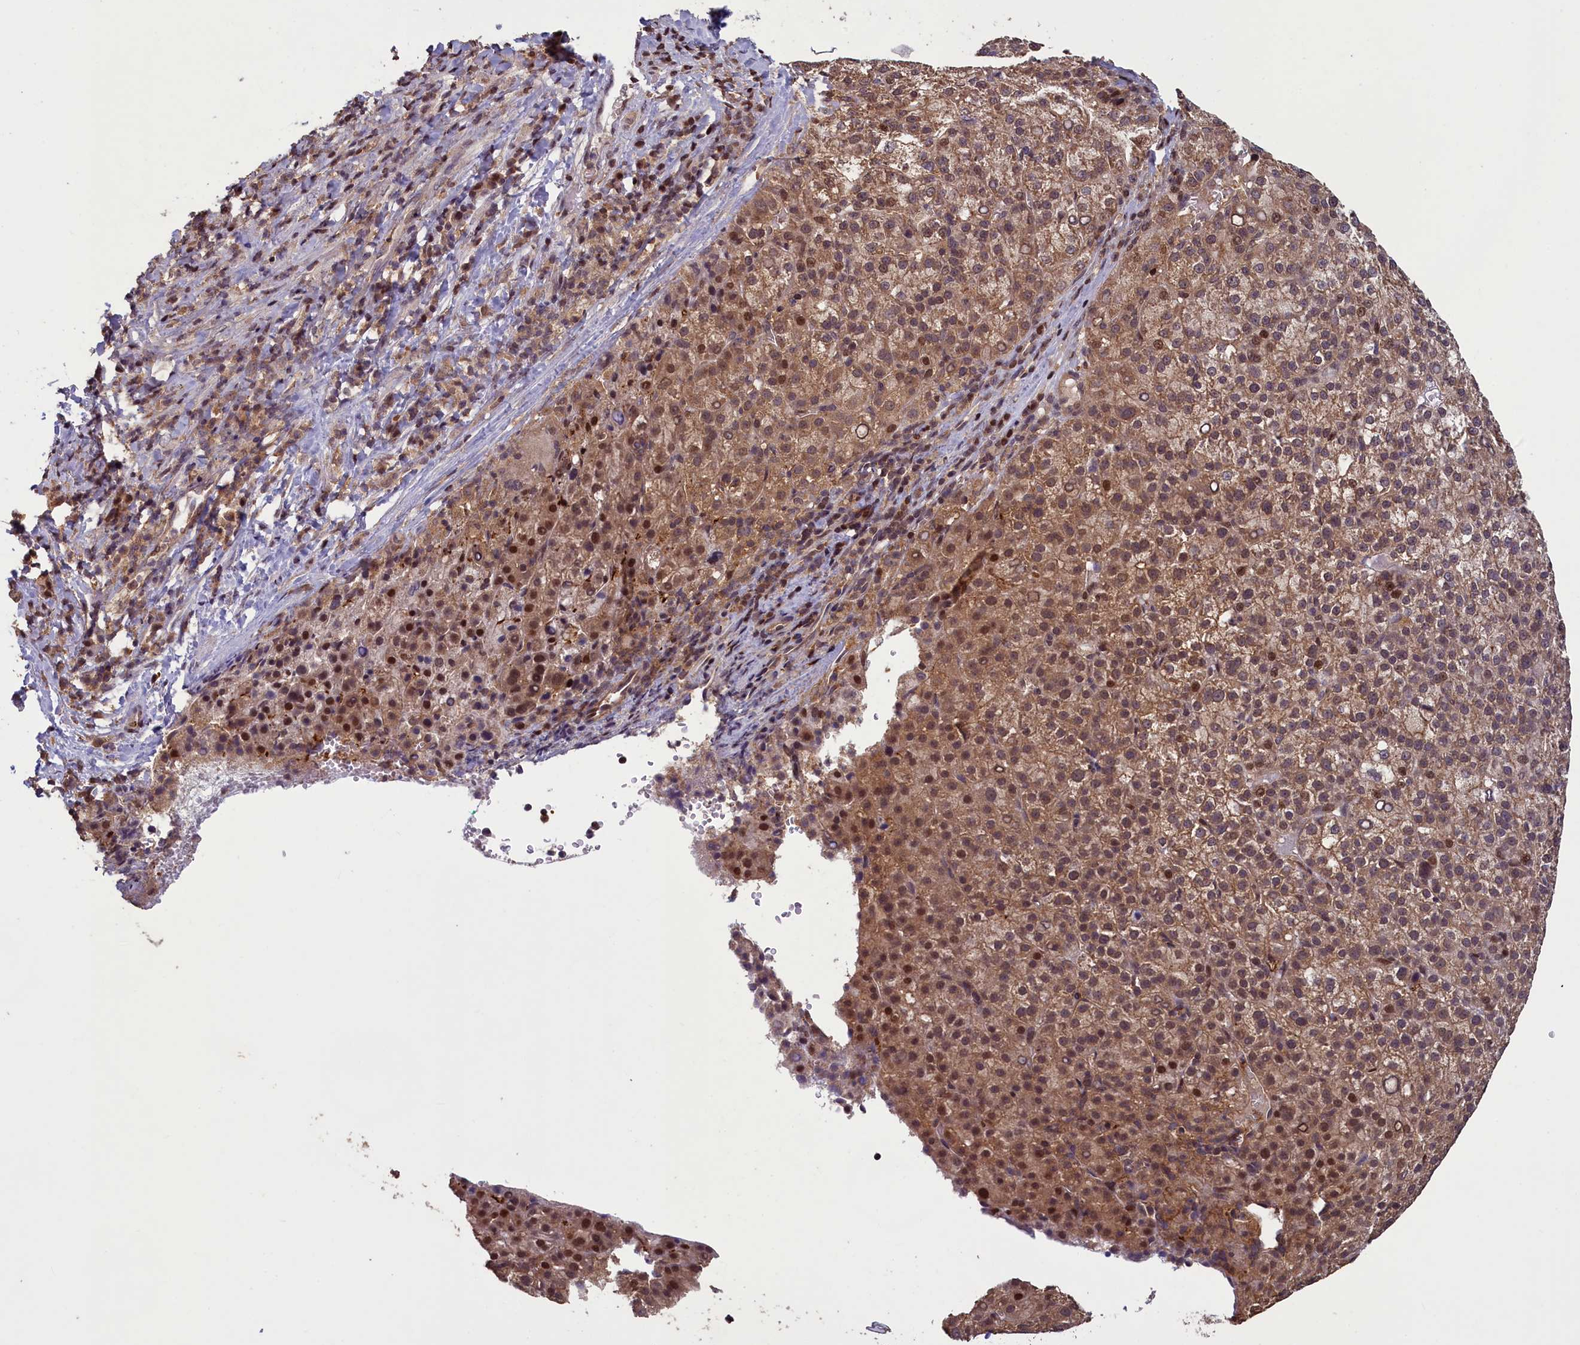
{"staining": {"intensity": "moderate", "quantity": "25%-75%", "location": "cytoplasmic/membranous,nuclear"}, "tissue": "liver cancer", "cell_type": "Tumor cells", "image_type": "cancer", "snomed": [{"axis": "morphology", "description": "Carcinoma, Hepatocellular, NOS"}, {"axis": "topography", "description": "Liver"}], "caption": "IHC image of human liver cancer (hepatocellular carcinoma) stained for a protein (brown), which demonstrates medium levels of moderate cytoplasmic/membranous and nuclear staining in about 25%-75% of tumor cells.", "gene": "NUBP1", "patient": {"sex": "female", "age": 58}}